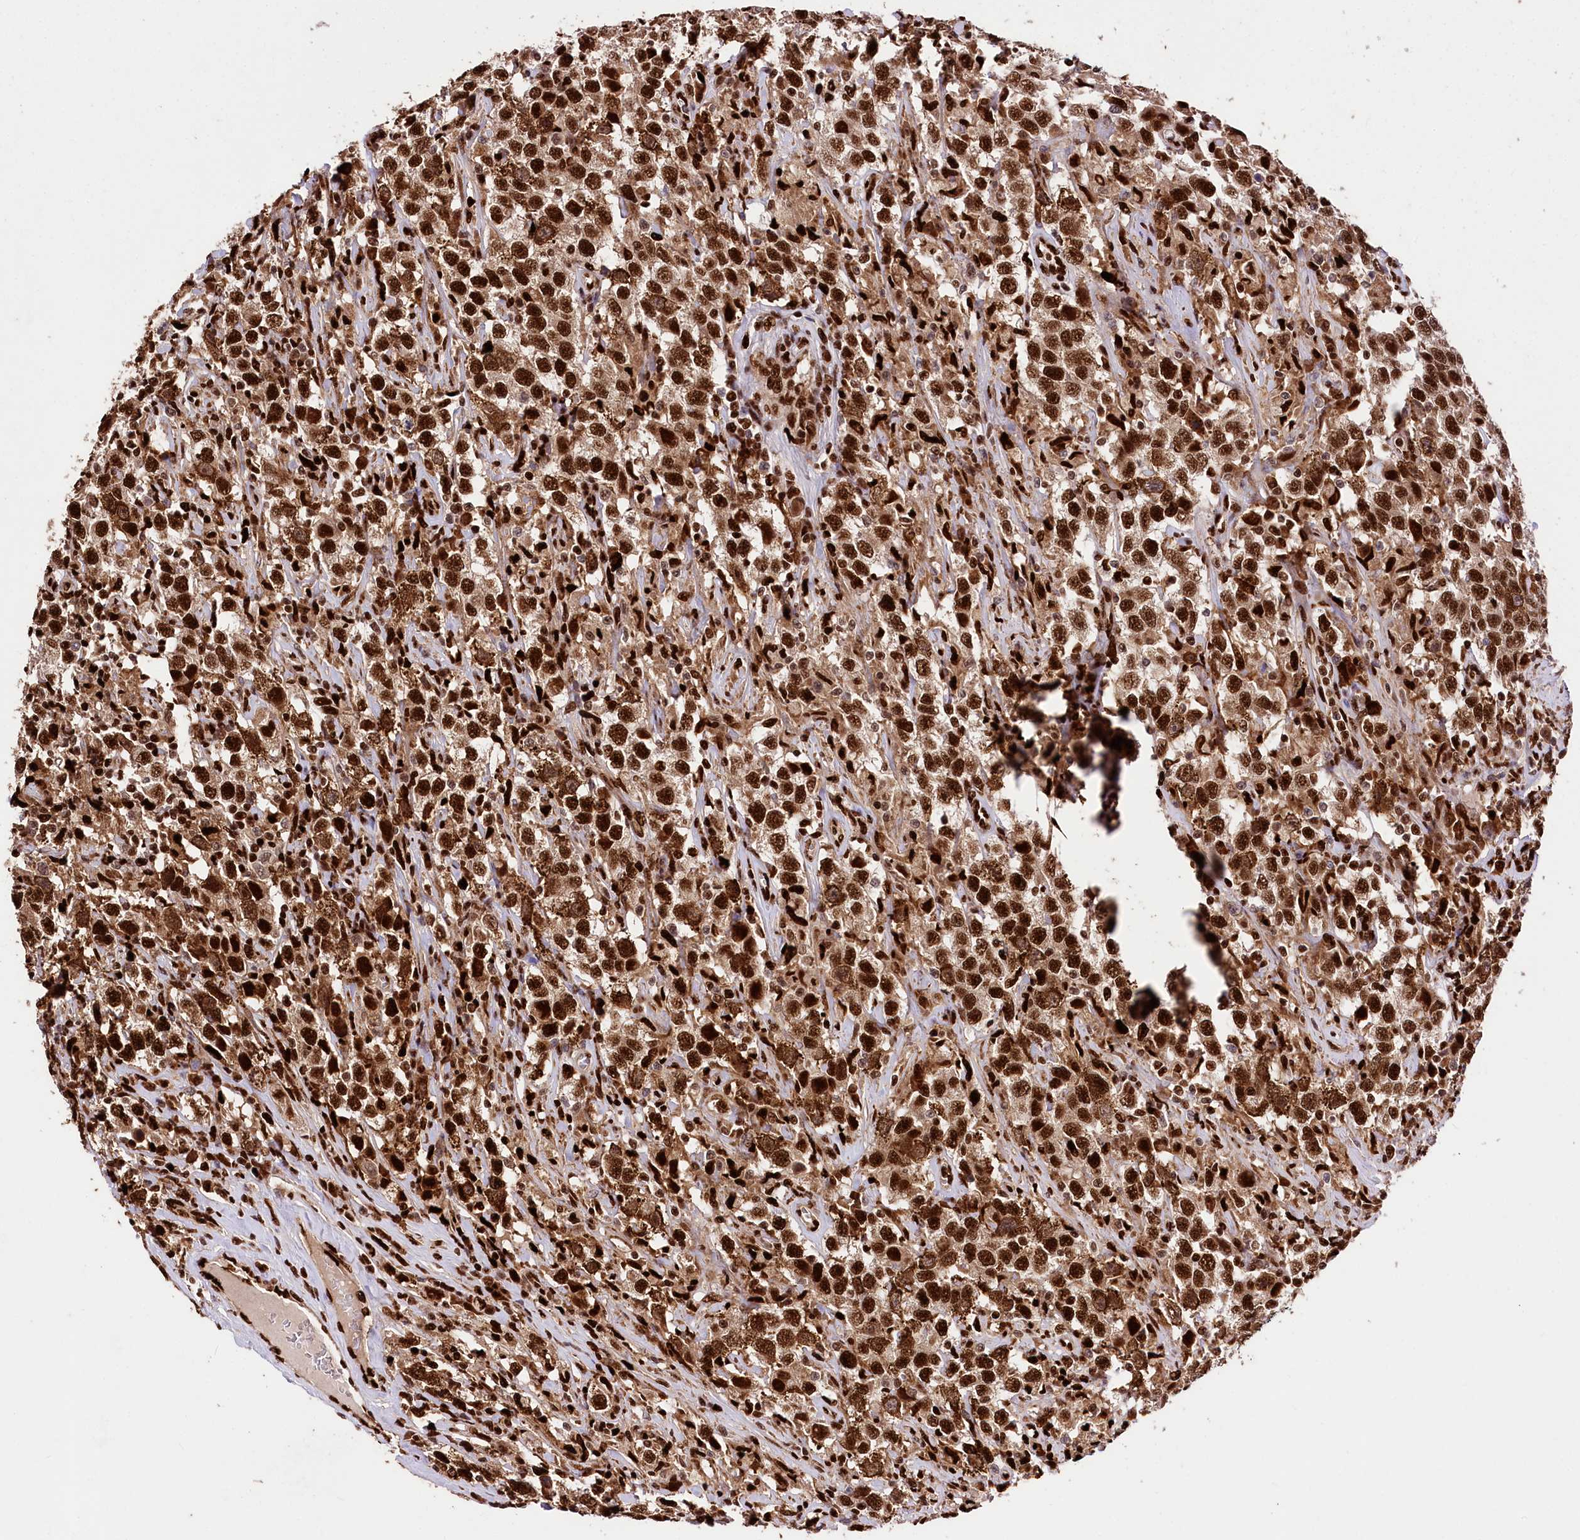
{"staining": {"intensity": "strong", "quantity": ">75%", "location": "cytoplasmic/membranous,nuclear"}, "tissue": "testis cancer", "cell_type": "Tumor cells", "image_type": "cancer", "snomed": [{"axis": "morphology", "description": "Seminoma, NOS"}, {"axis": "topography", "description": "Testis"}], "caption": "Immunohistochemistry histopathology image of human testis cancer (seminoma) stained for a protein (brown), which demonstrates high levels of strong cytoplasmic/membranous and nuclear staining in about >75% of tumor cells.", "gene": "FIGN", "patient": {"sex": "male", "age": 41}}